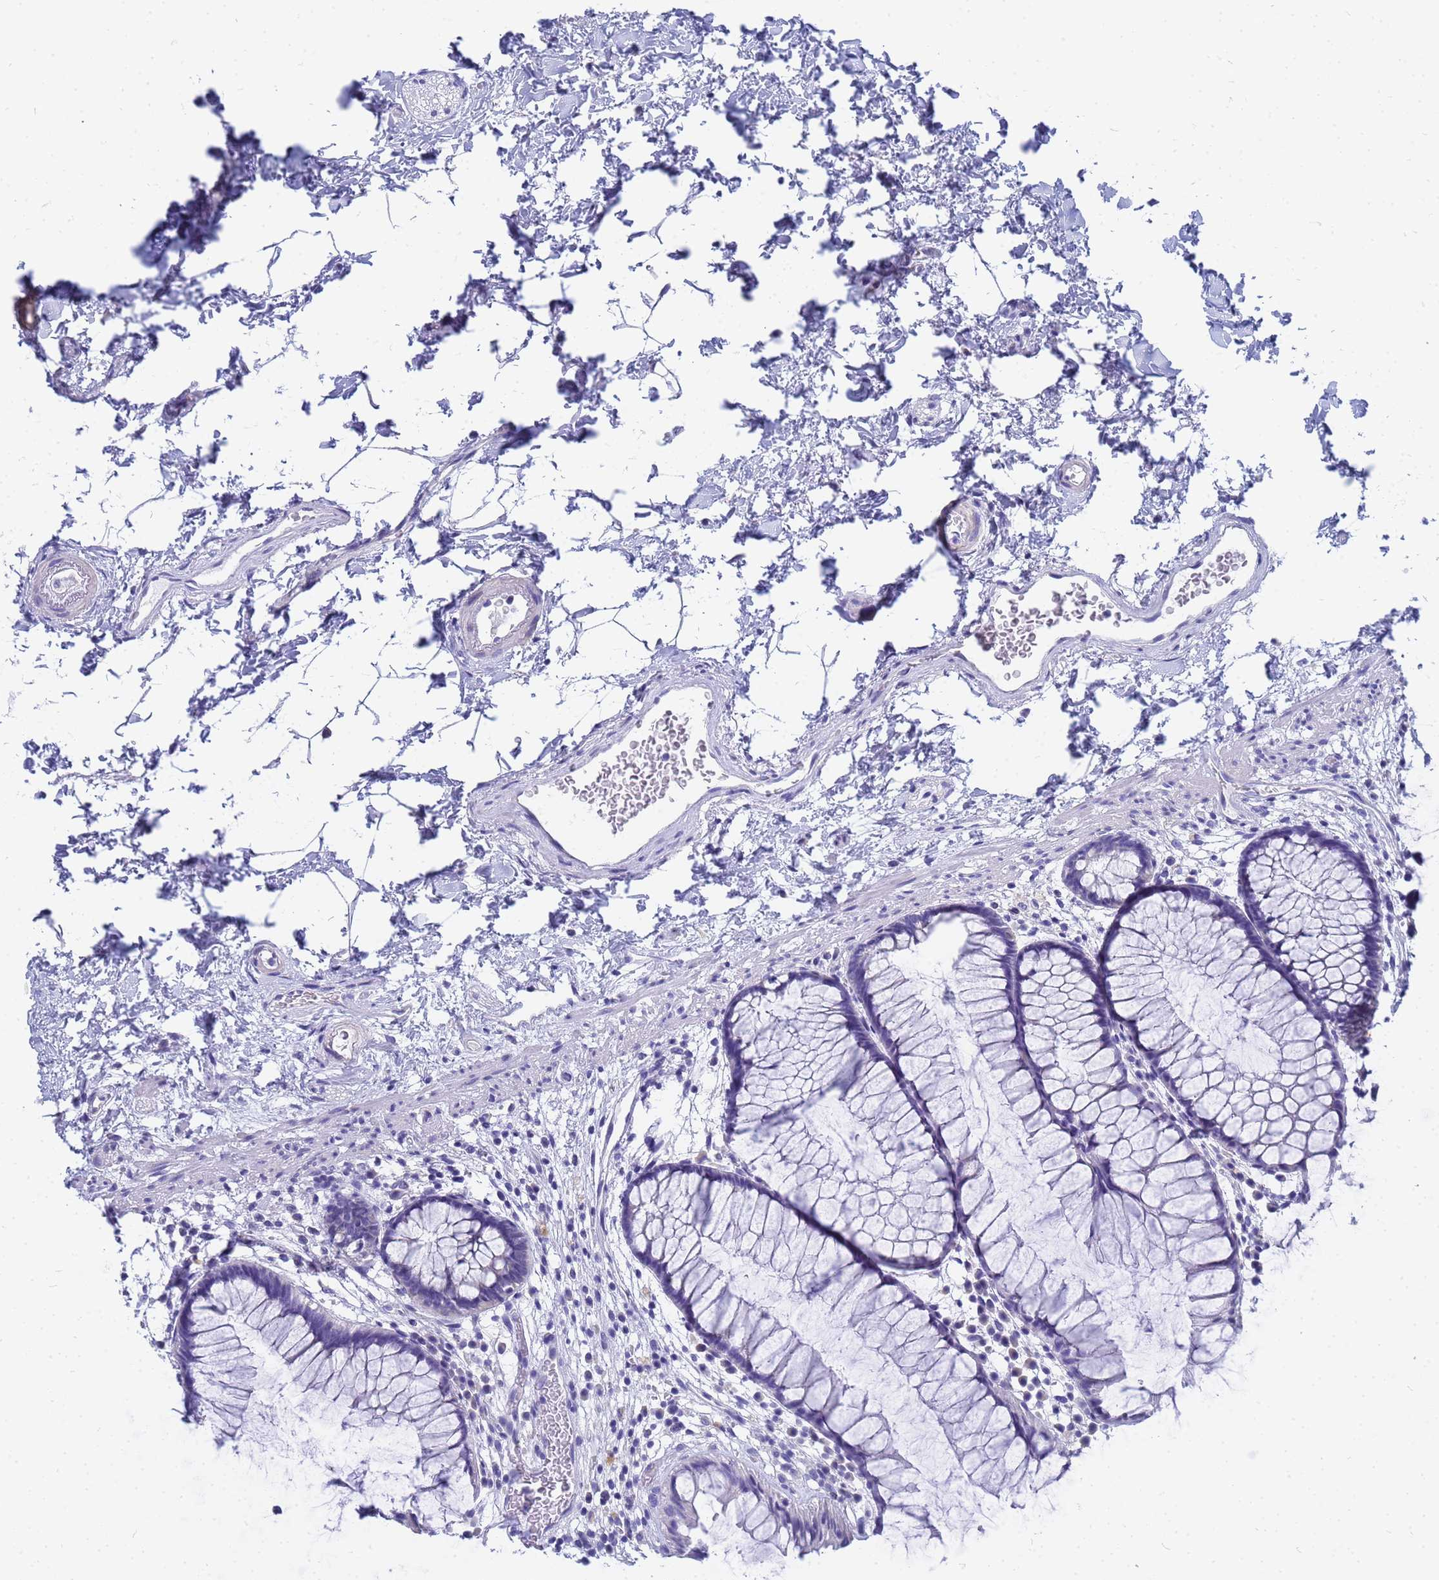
{"staining": {"intensity": "negative", "quantity": "none", "location": "none"}, "tissue": "rectum", "cell_type": "Glandular cells", "image_type": "normal", "snomed": [{"axis": "morphology", "description": "Normal tissue, NOS"}, {"axis": "topography", "description": "Rectum"}], "caption": "Protein analysis of benign rectum reveals no significant staining in glandular cells. (Stains: DAB immunohistochemistry (IHC) with hematoxylin counter stain, Microscopy: brightfield microscopy at high magnification).", "gene": "FAM166B", "patient": {"sex": "male", "age": 51}}